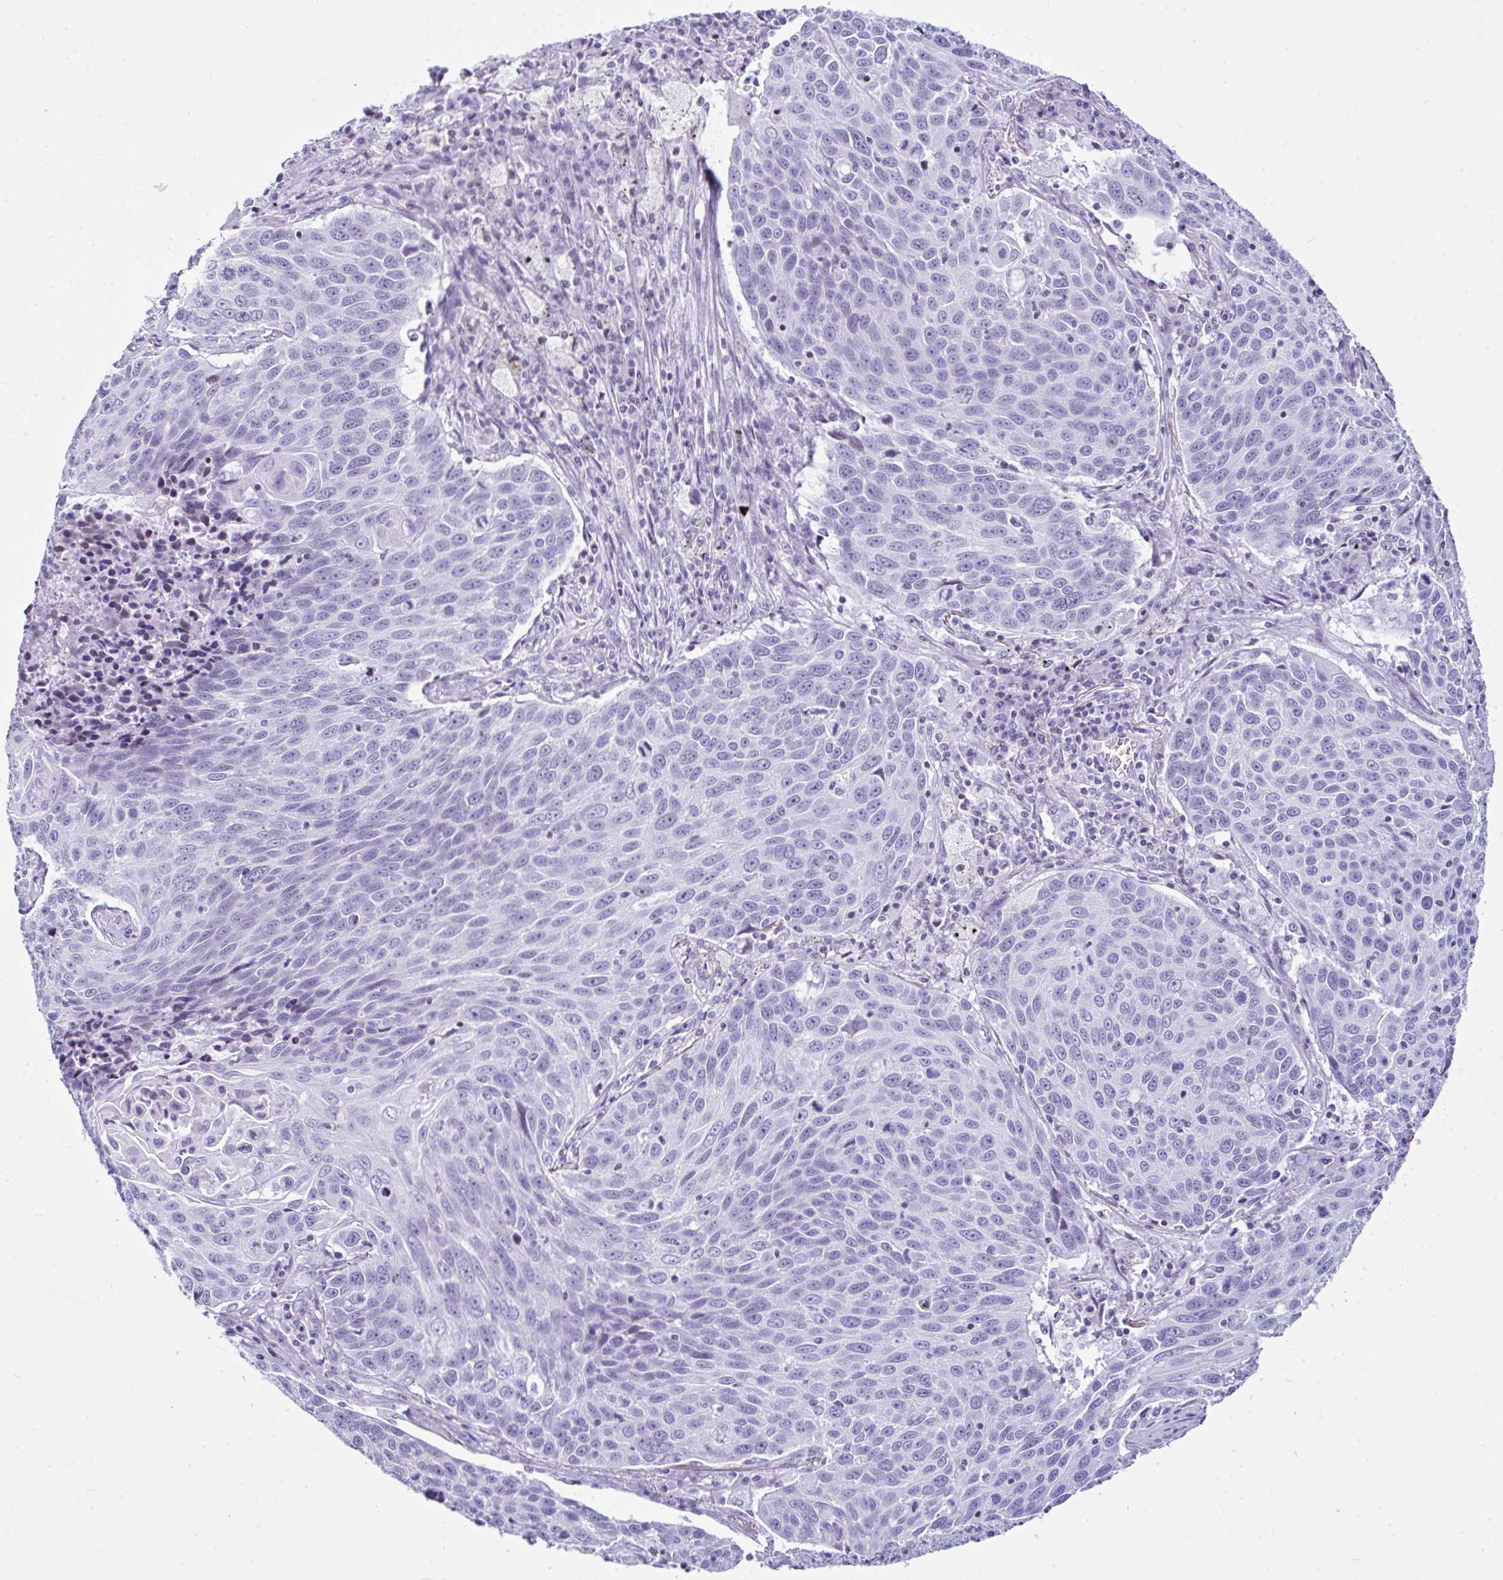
{"staining": {"intensity": "negative", "quantity": "none", "location": "none"}, "tissue": "lung cancer", "cell_type": "Tumor cells", "image_type": "cancer", "snomed": [{"axis": "morphology", "description": "Squamous cell carcinoma, NOS"}, {"axis": "topography", "description": "Lung"}], "caption": "This is an IHC image of lung cancer. There is no staining in tumor cells.", "gene": "KRT27", "patient": {"sex": "male", "age": 78}}